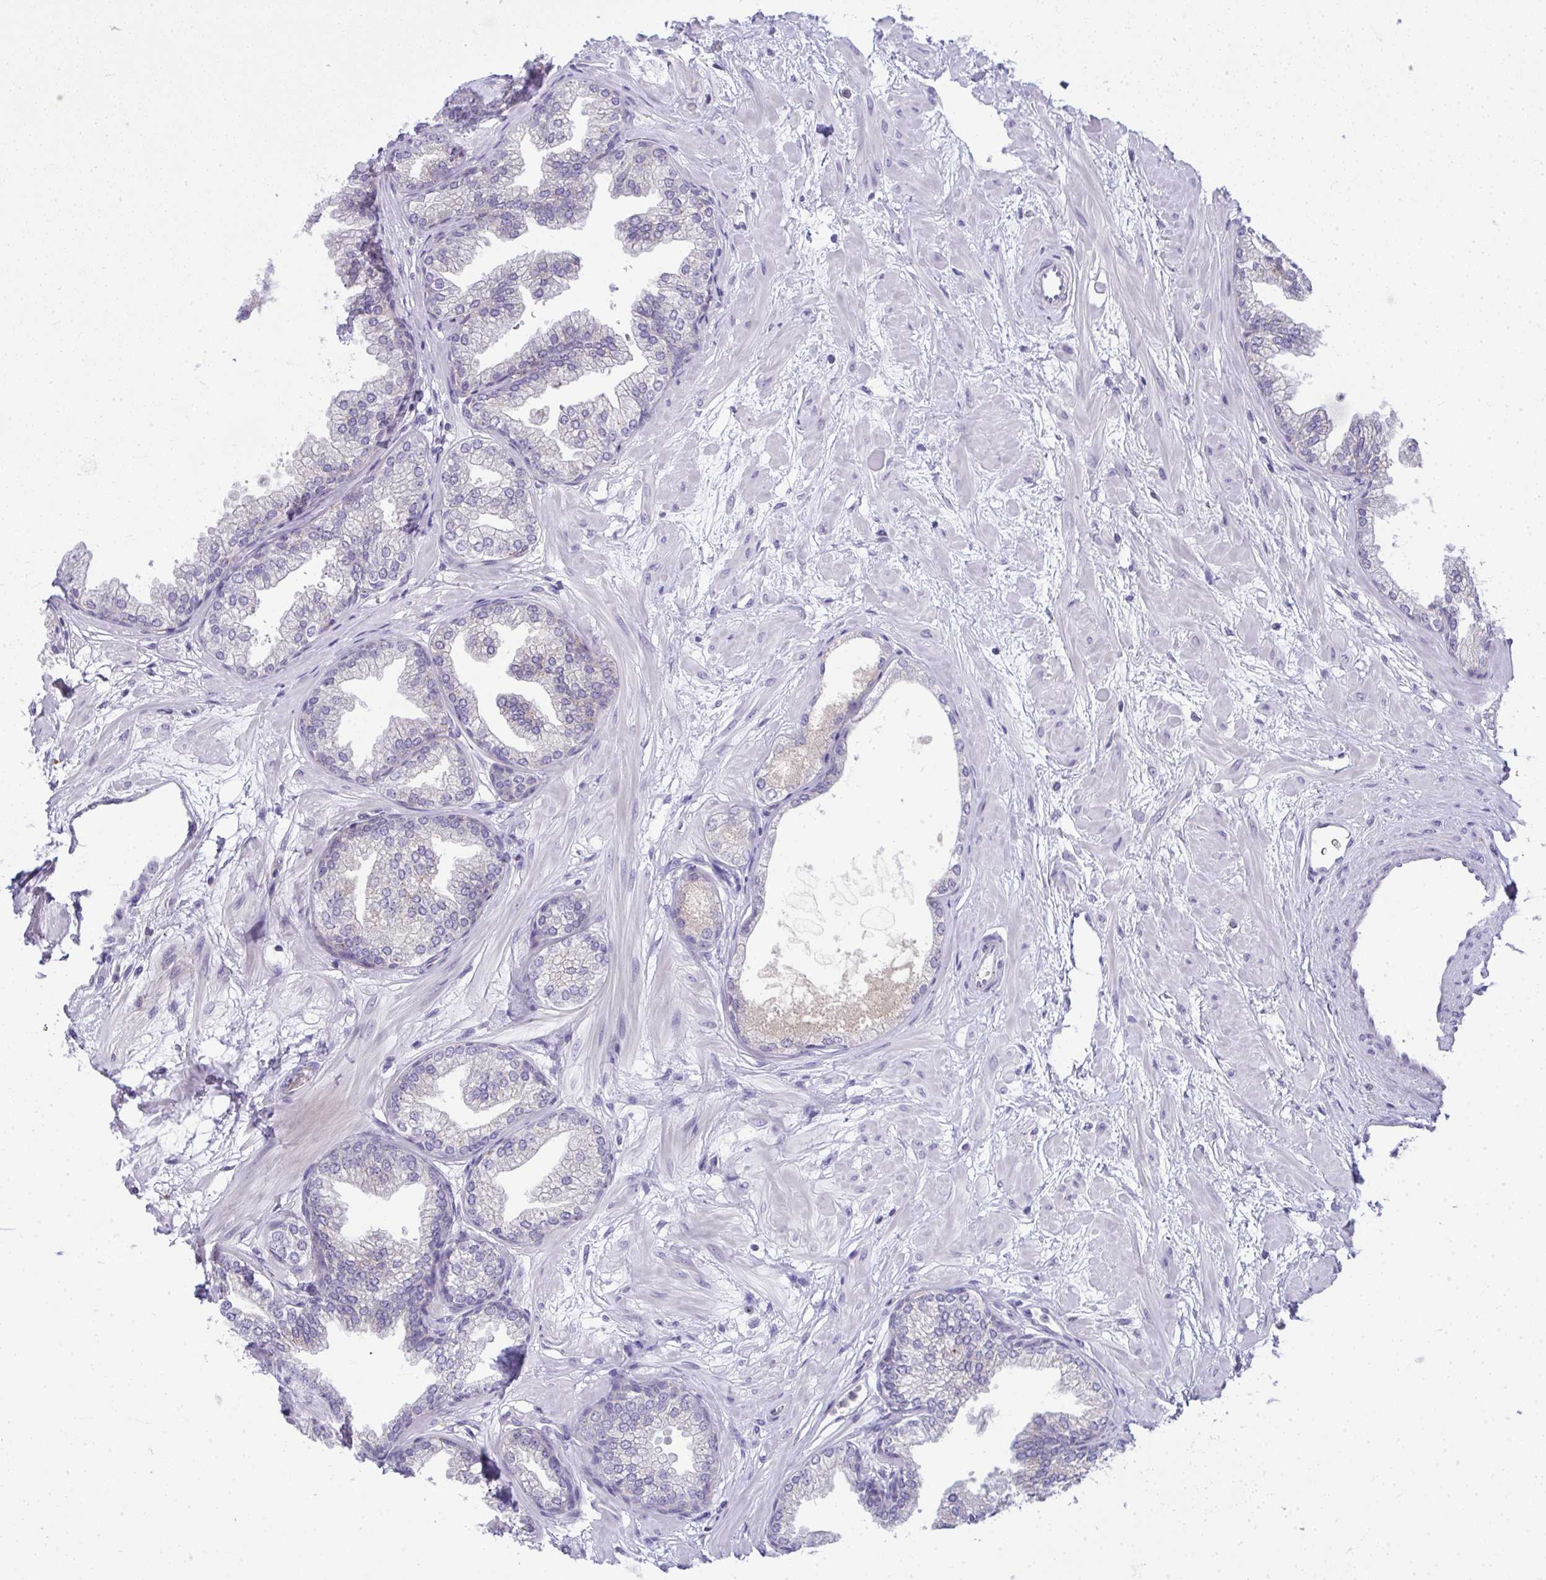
{"staining": {"intensity": "weak", "quantity": "<25%", "location": "cytoplasmic/membranous"}, "tissue": "prostate", "cell_type": "Glandular cells", "image_type": "normal", "snomed": [{"axis": "morphology", "description": "Normal tissue, NOS"}, {"axis": "topography", "description": "Prostate"}], "caption": "DAB immunohistochemical staining of benign prostate reveals no significant expression in glandular cells. (DAB IHC visualized using brightfield microscopy, high magnification).", "gene": "VPS4B", "patient": {"sex": "male", "age": 37}}